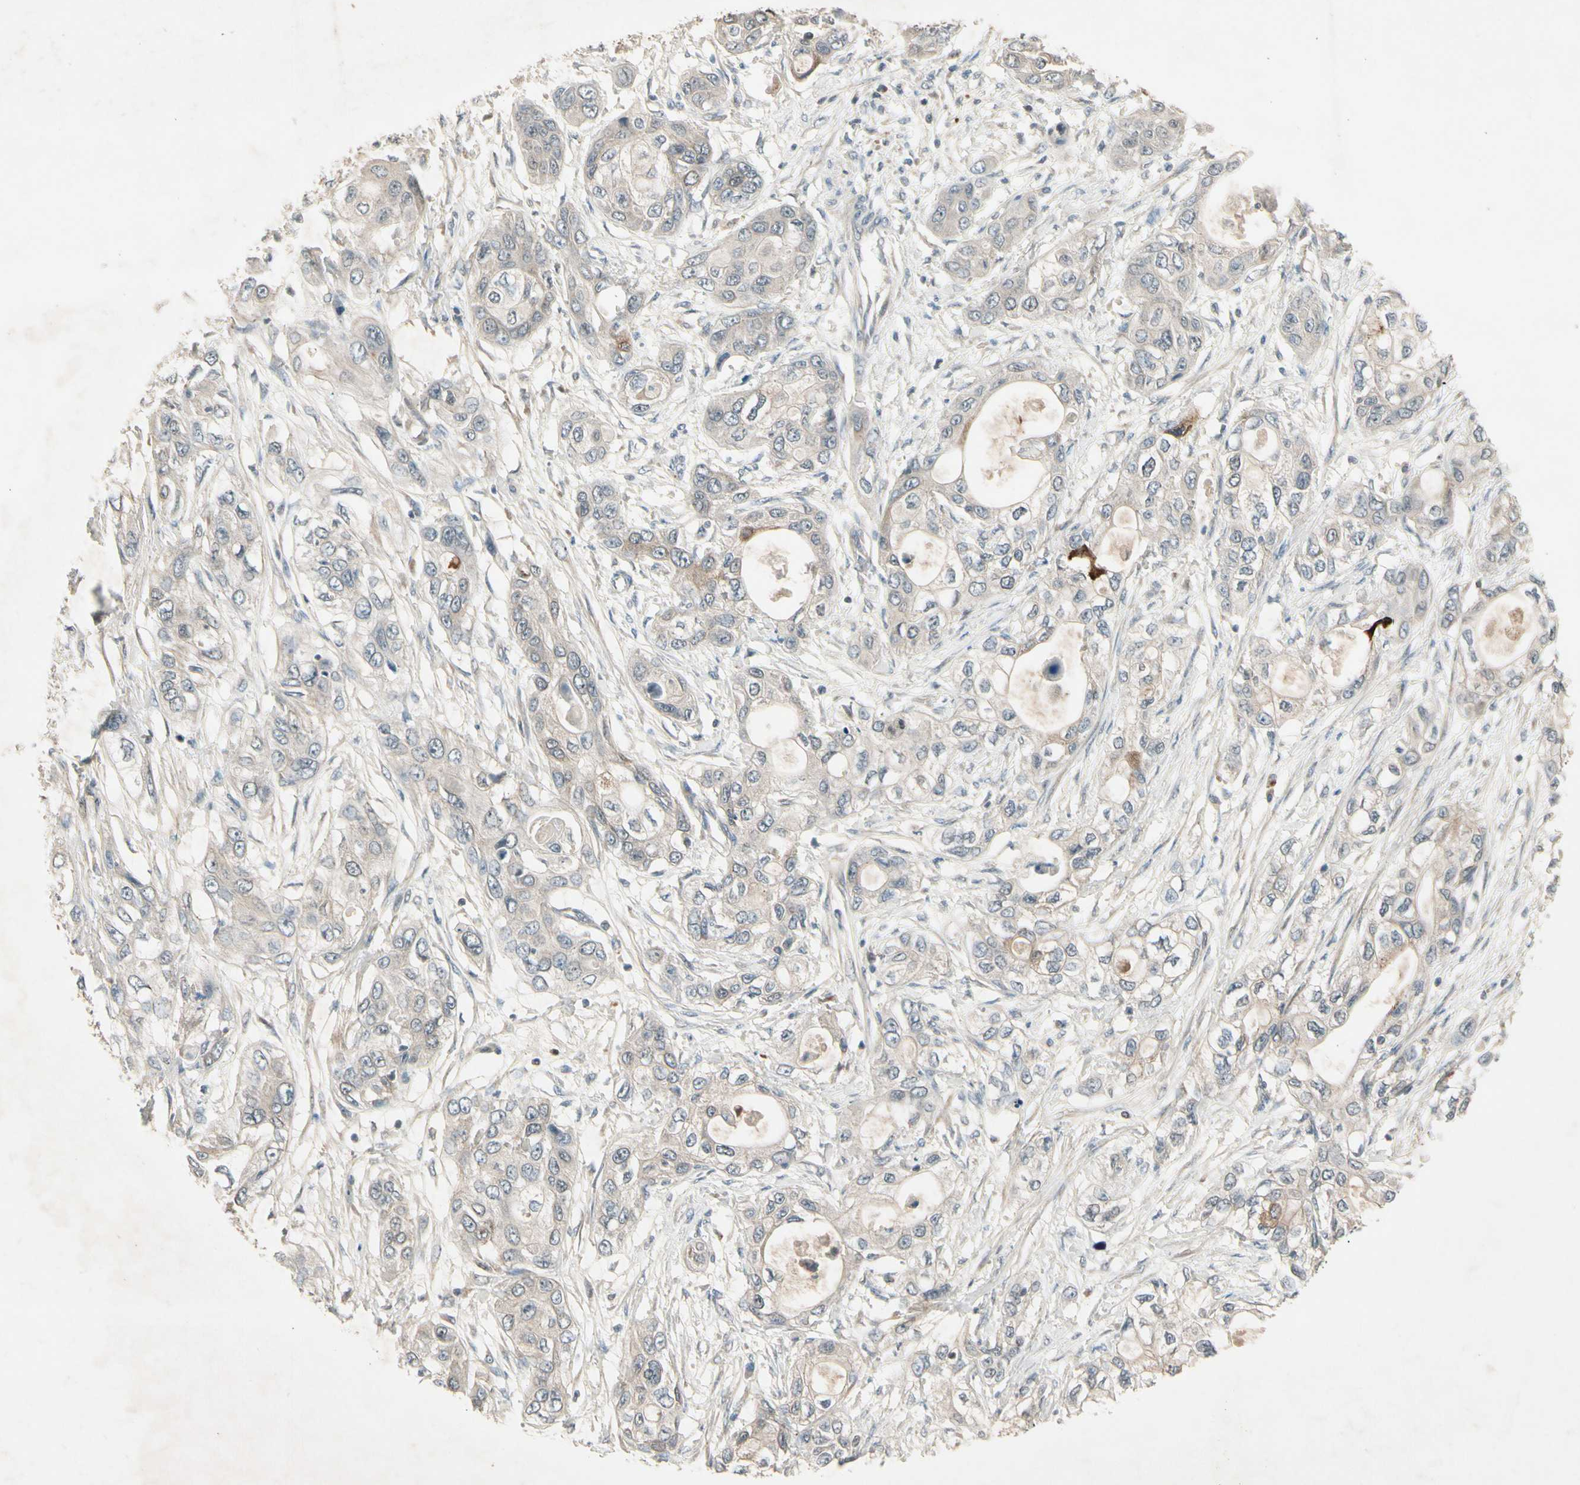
{"staining": {"intensity": "negative", "quantity": "none", "location": "none"}, "tissue": "pancreatic cancer", "cell_type": "Tumor cells", "image_type": "cancer", "snomed": [{"axis": "morphology", "description": "Adenocarcinoma, NOS"}, {"axis": "topography", "description": "Pancreas"}], "caption": "Histopathology image shows no protein positivity in tumor cells of pancreatic cancer (adenocarcinoma) tissue.", "gene": "FHDC1", "patient": {"sex": "female", "age": 70}}